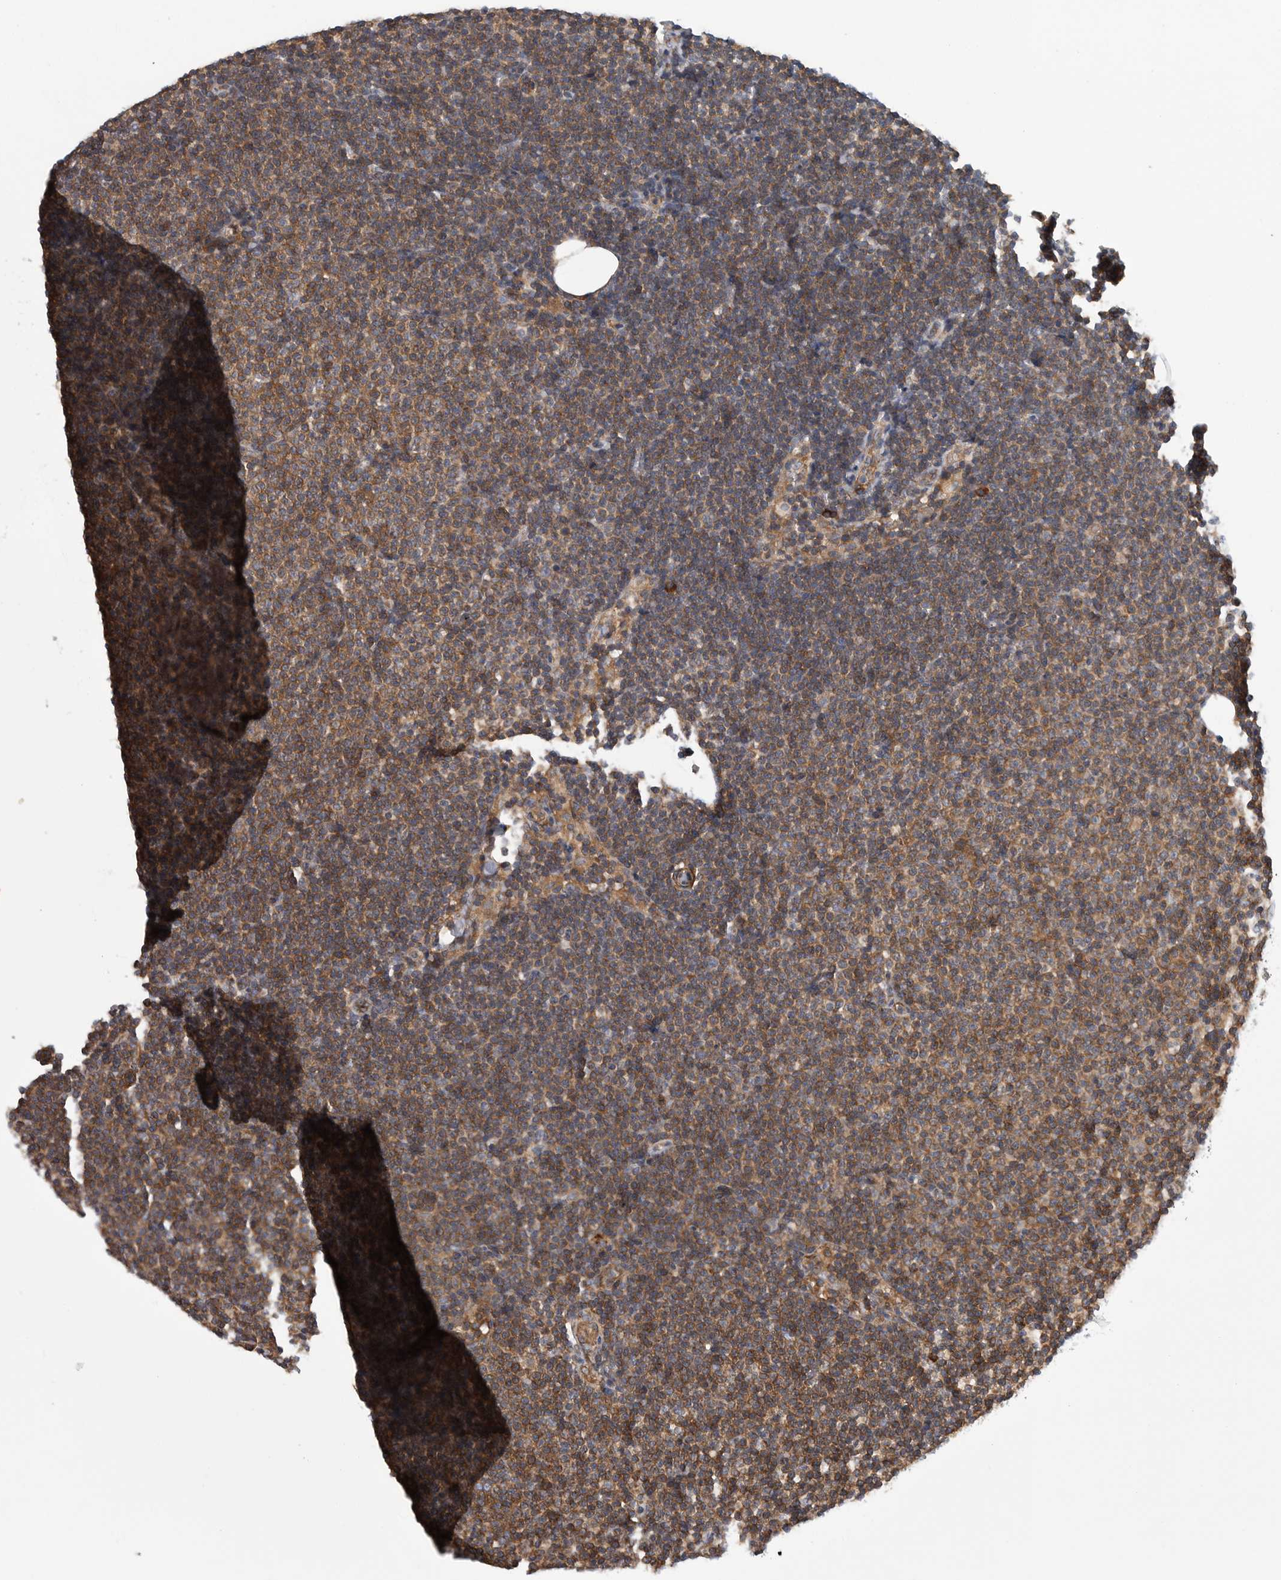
{"staining": {"intensity": "moderate", "quantity": ">75%", "location": "cytoplasmic/membranous"}, "tissue": "lymphoma", "cell_type": "Tumor cells", "image_type": "cancer", "snomed": [{"axis": "morphology", "description": "Malignant lymphoma, non-Hodgkin's type, Low grade"}, {"axis": "topography", "description": "Lymph node"}], "caption": "Lymphoma stained with a protein marker reveals moderate staining in tumor cells.", "gene": "OXR1", "patient": {"sex": "female", "age": 53}}